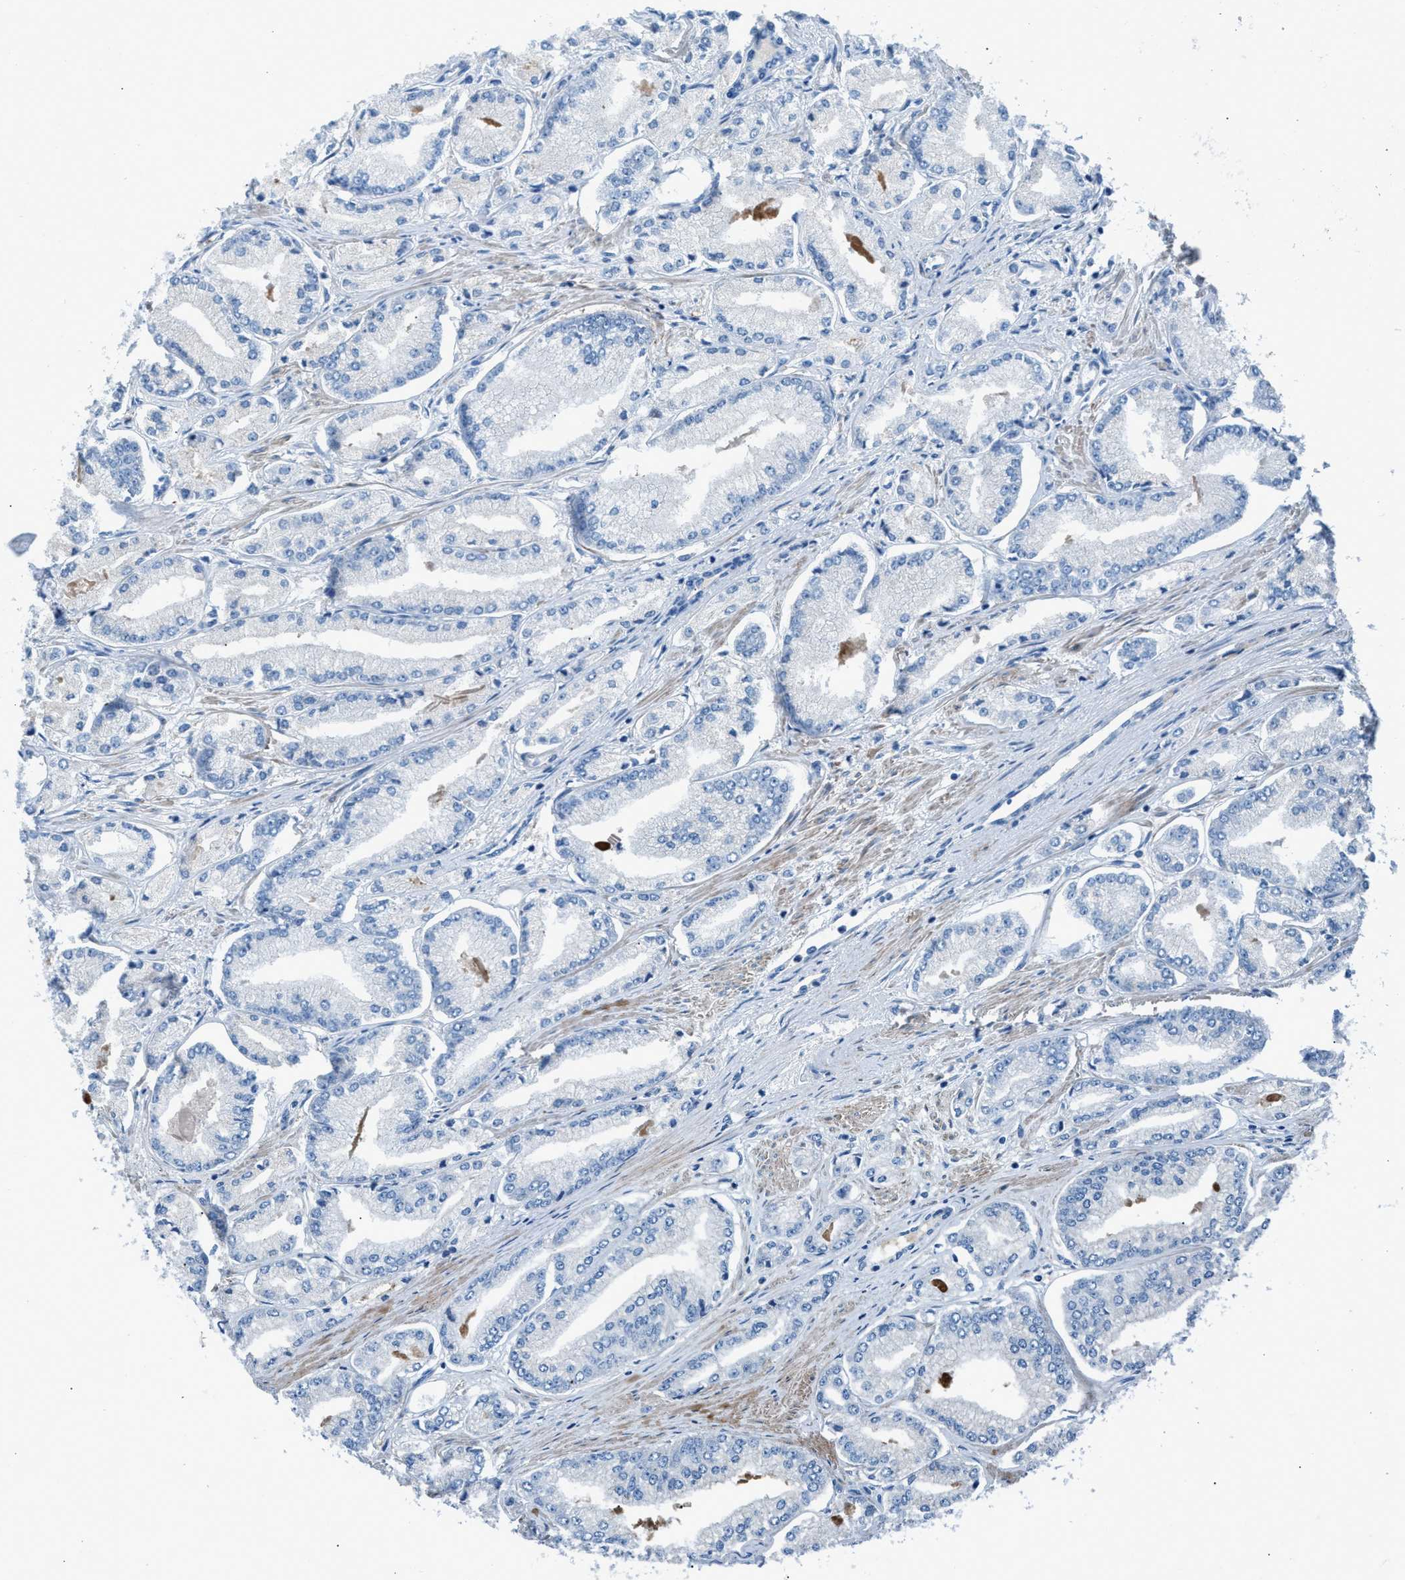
{"staining": {"intensity": "negative", "quantity": "none", "location": "none"}, "tissue": "prostate cancer", "cell_type": "Tumor cells", "image_type": "cancer", "snomed": [{"axis": "morphology", "description": "Adenocarcinoma, Low grade"}, {"axis": "topography", "description": "Prostate"}], "caption": "Tumor cells show no significant staining in prostate low-grade adenocarcinoma.", "gene": "CDRT4", "patient": {"sex": "male", "age": 52}}